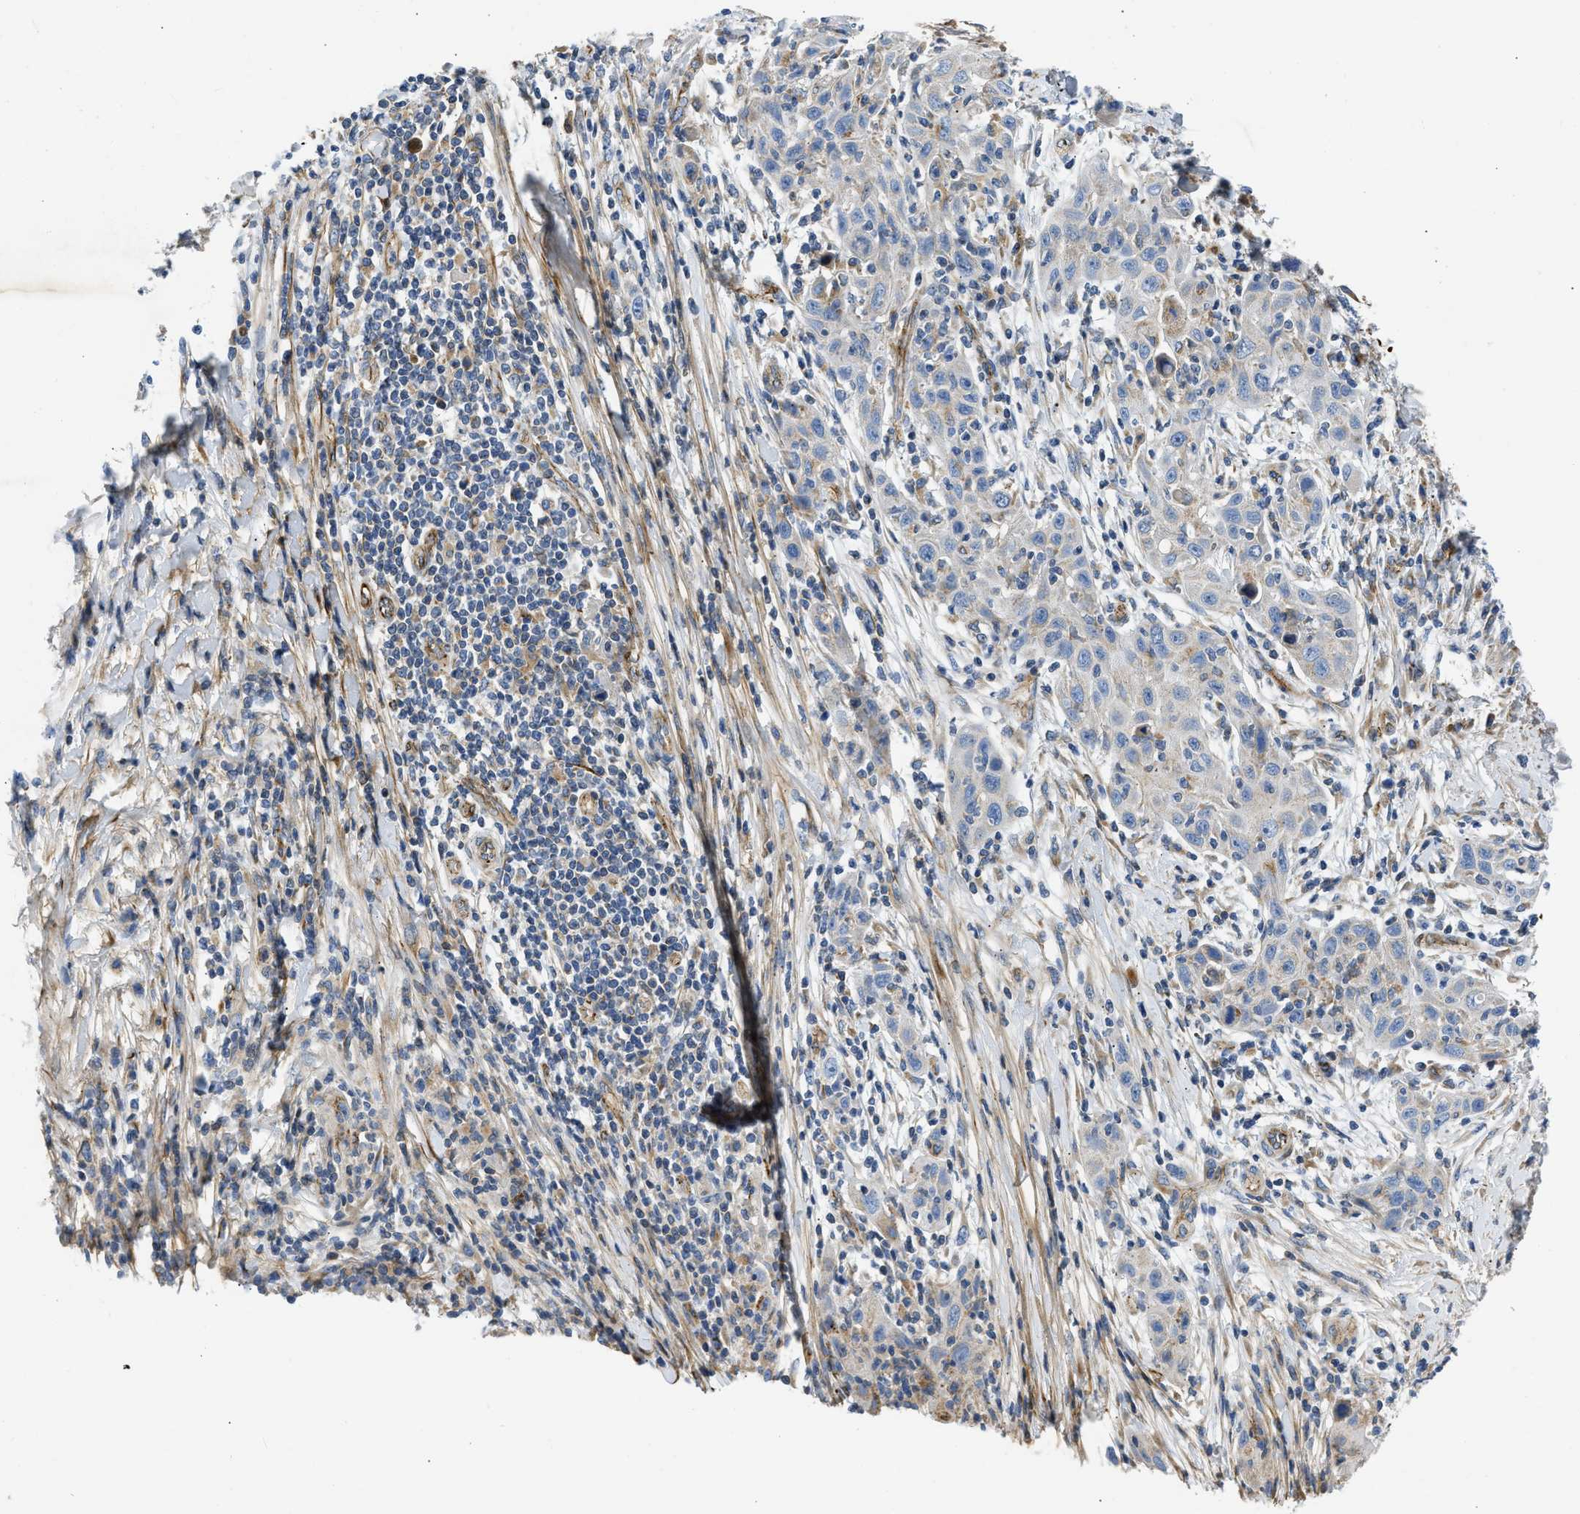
{"staining": {"intensity": "negative", "quantity": "none", "location": "none"}, "tissue": "skin cancer", "cell_type": "Tumor cells", "image_type": "cancer", "snomed": [{"axis": "morphology", "description": "Squamous cell carcinoma, NOS"}, {"axis": "topography", "description": "Skin"}], "caption": "This is an IHC image of human skin squamous cell carcinoma. There is no positivity in tumor cells.", "gene": "ULK4", "patient": {"sex": "female", "age": 88}}